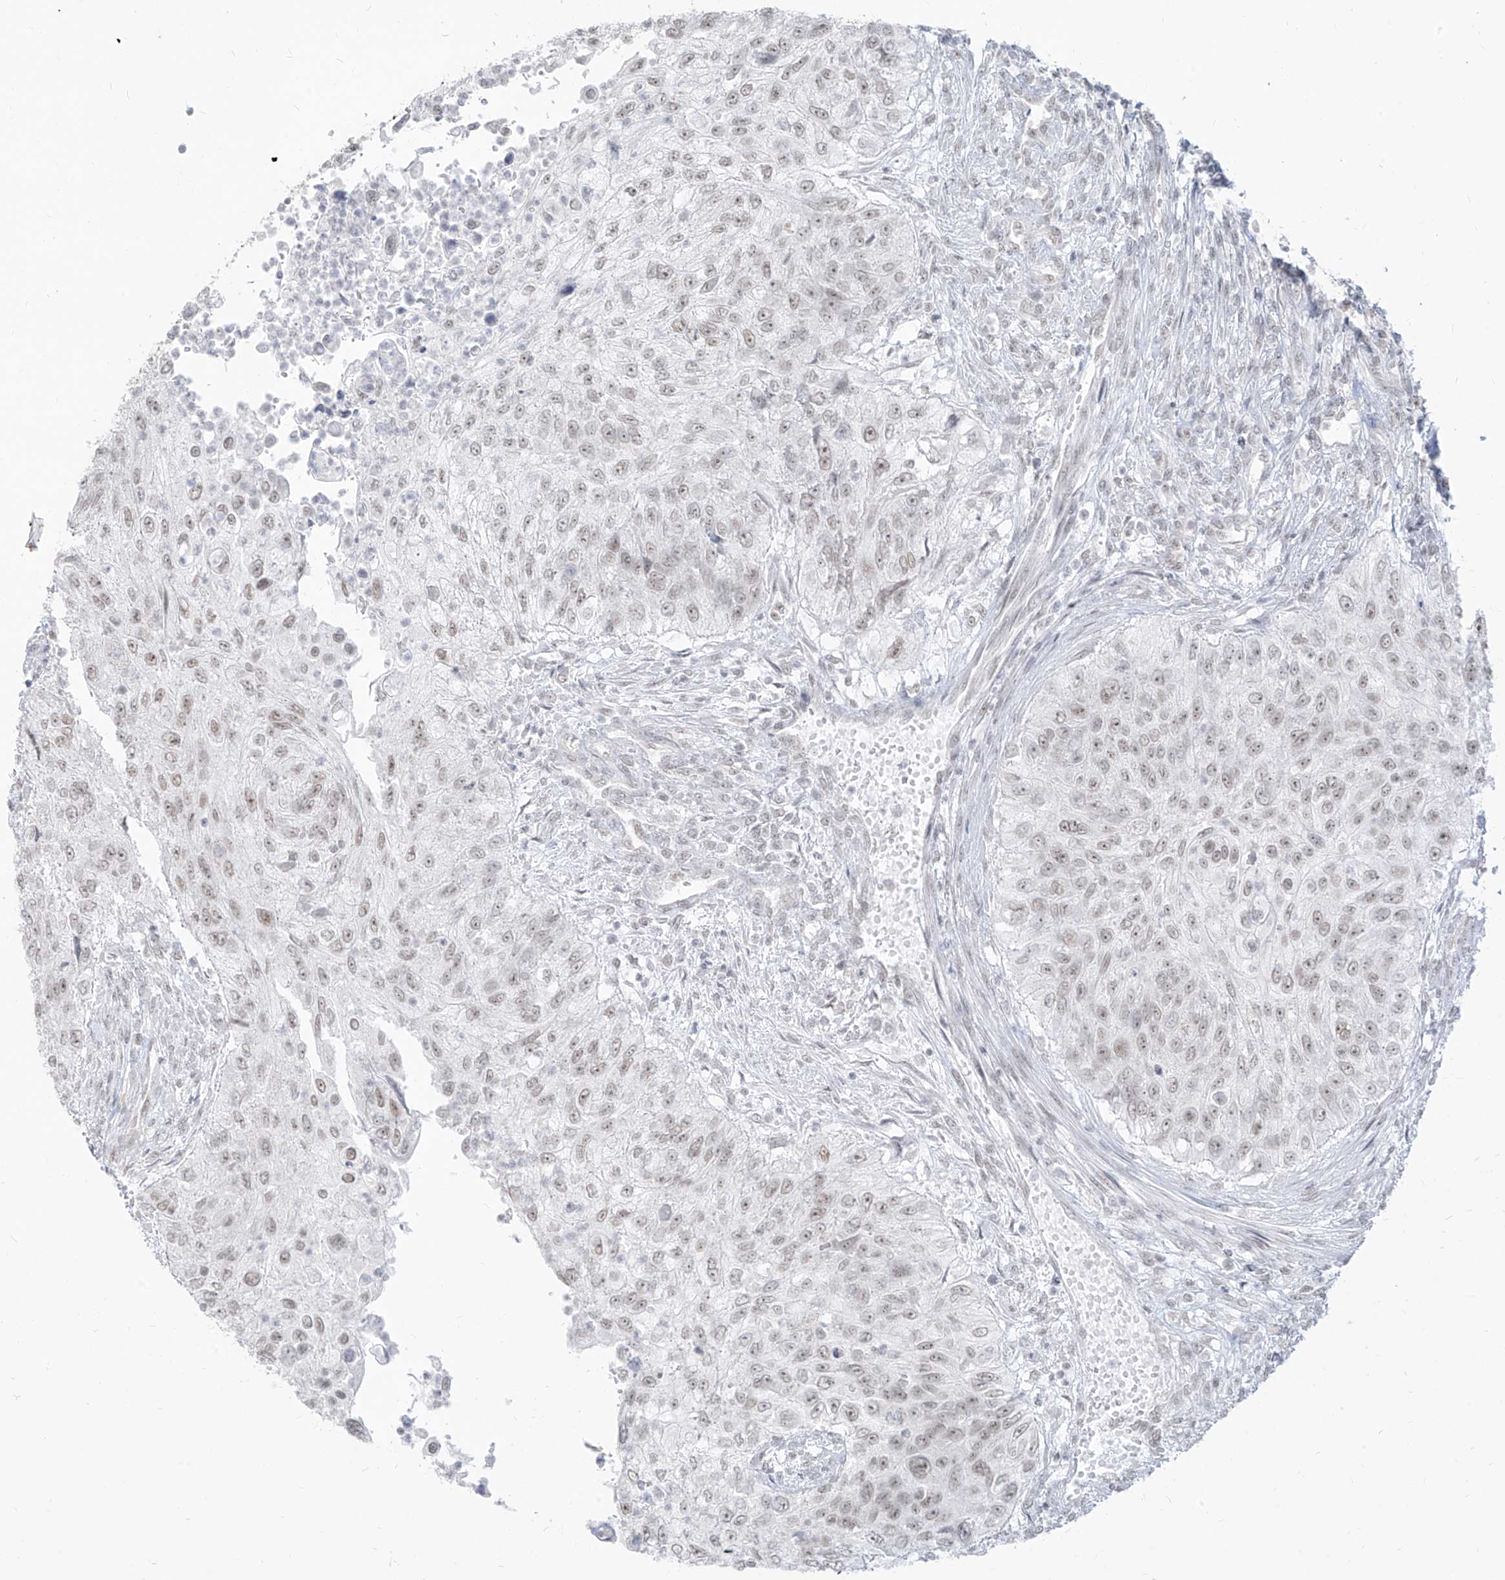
{"staining": {"intensity": "weak", "quantity": "<25%", "location": "nuclear"}, "tissue": "urothelial cancer", "cell_type": "Tumor cells", "image_type": "cancer", "snomed": [{"axis": "morphology", "description": "Urothelial carcinoma, High grade"}, {"axis": "topography", "description": "Urinary bladder"}], "caption": "Protein analysis of urothelial cancer shows no significant positivity in tumor cells.", "gene": "SUPT5H", "patient": {"sex": "female", "age": 60}}